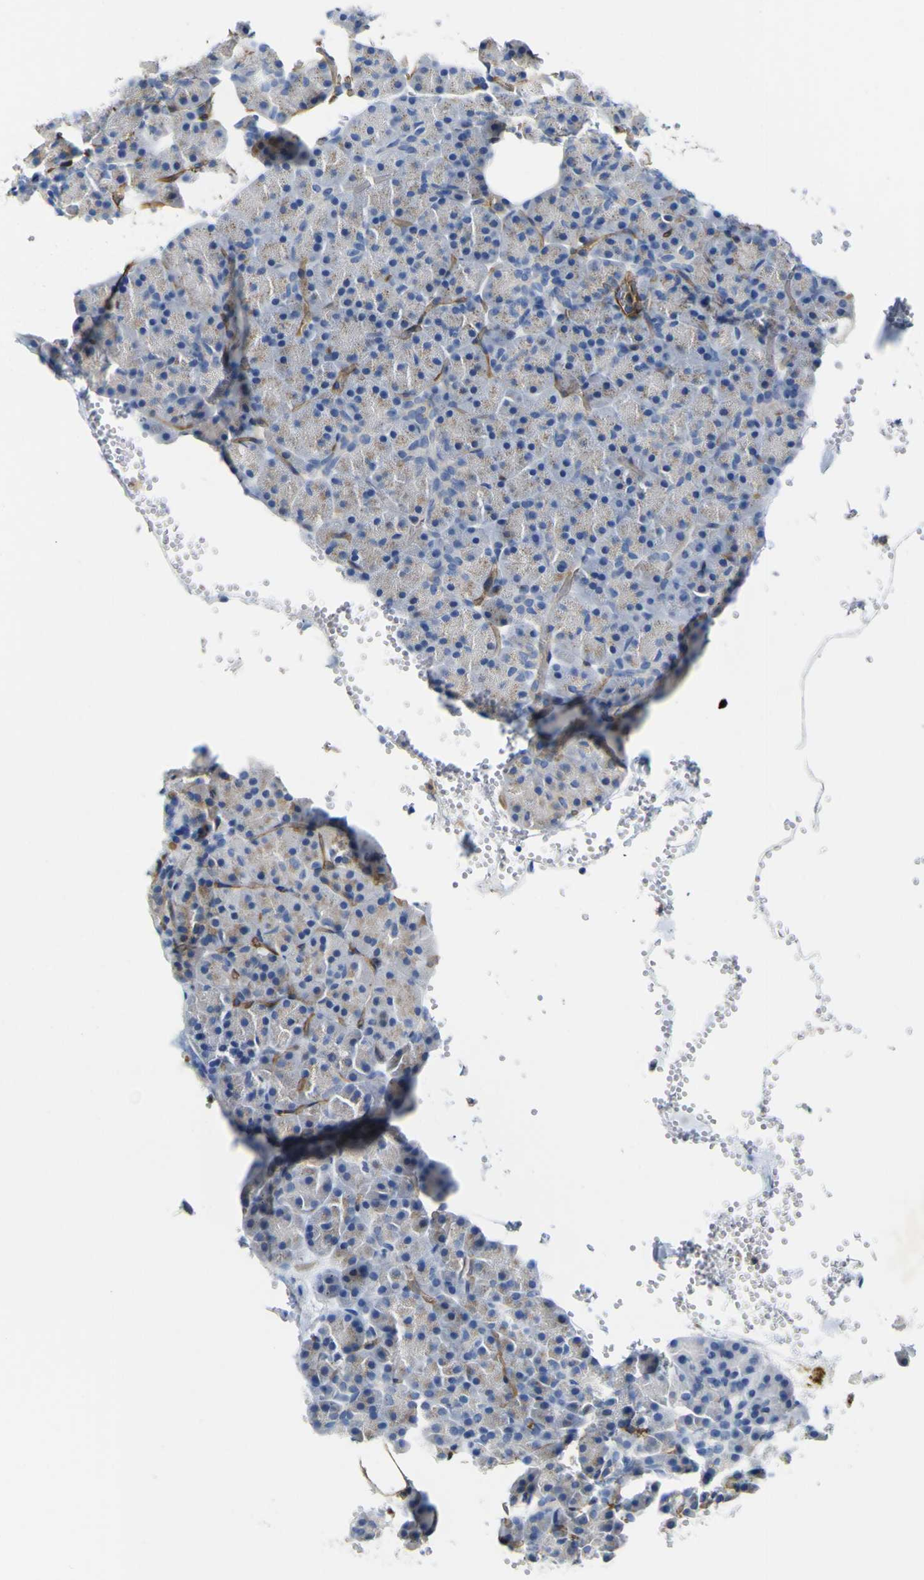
{"staining": {"intensity": "negative", "quantity": "none", "location": "none"}, "tissue": "pancreas", "cell_type": "Exocrine glandular cells", "image_type": "normal", "snomed": [{"axis": "morphology", "description": "Normal tissue, NOS"}, {"axis": "topography", "description": "Pancreas"}], "caption": "Exocrine glandular cells are negative for protein expression in unremarkable human pancreas. (Brightfield microscopy of DAB immunohistochemistry (IHC) at high magnification).", "gene": "CD93", "patient": {"sex": "female", "age": 35}}